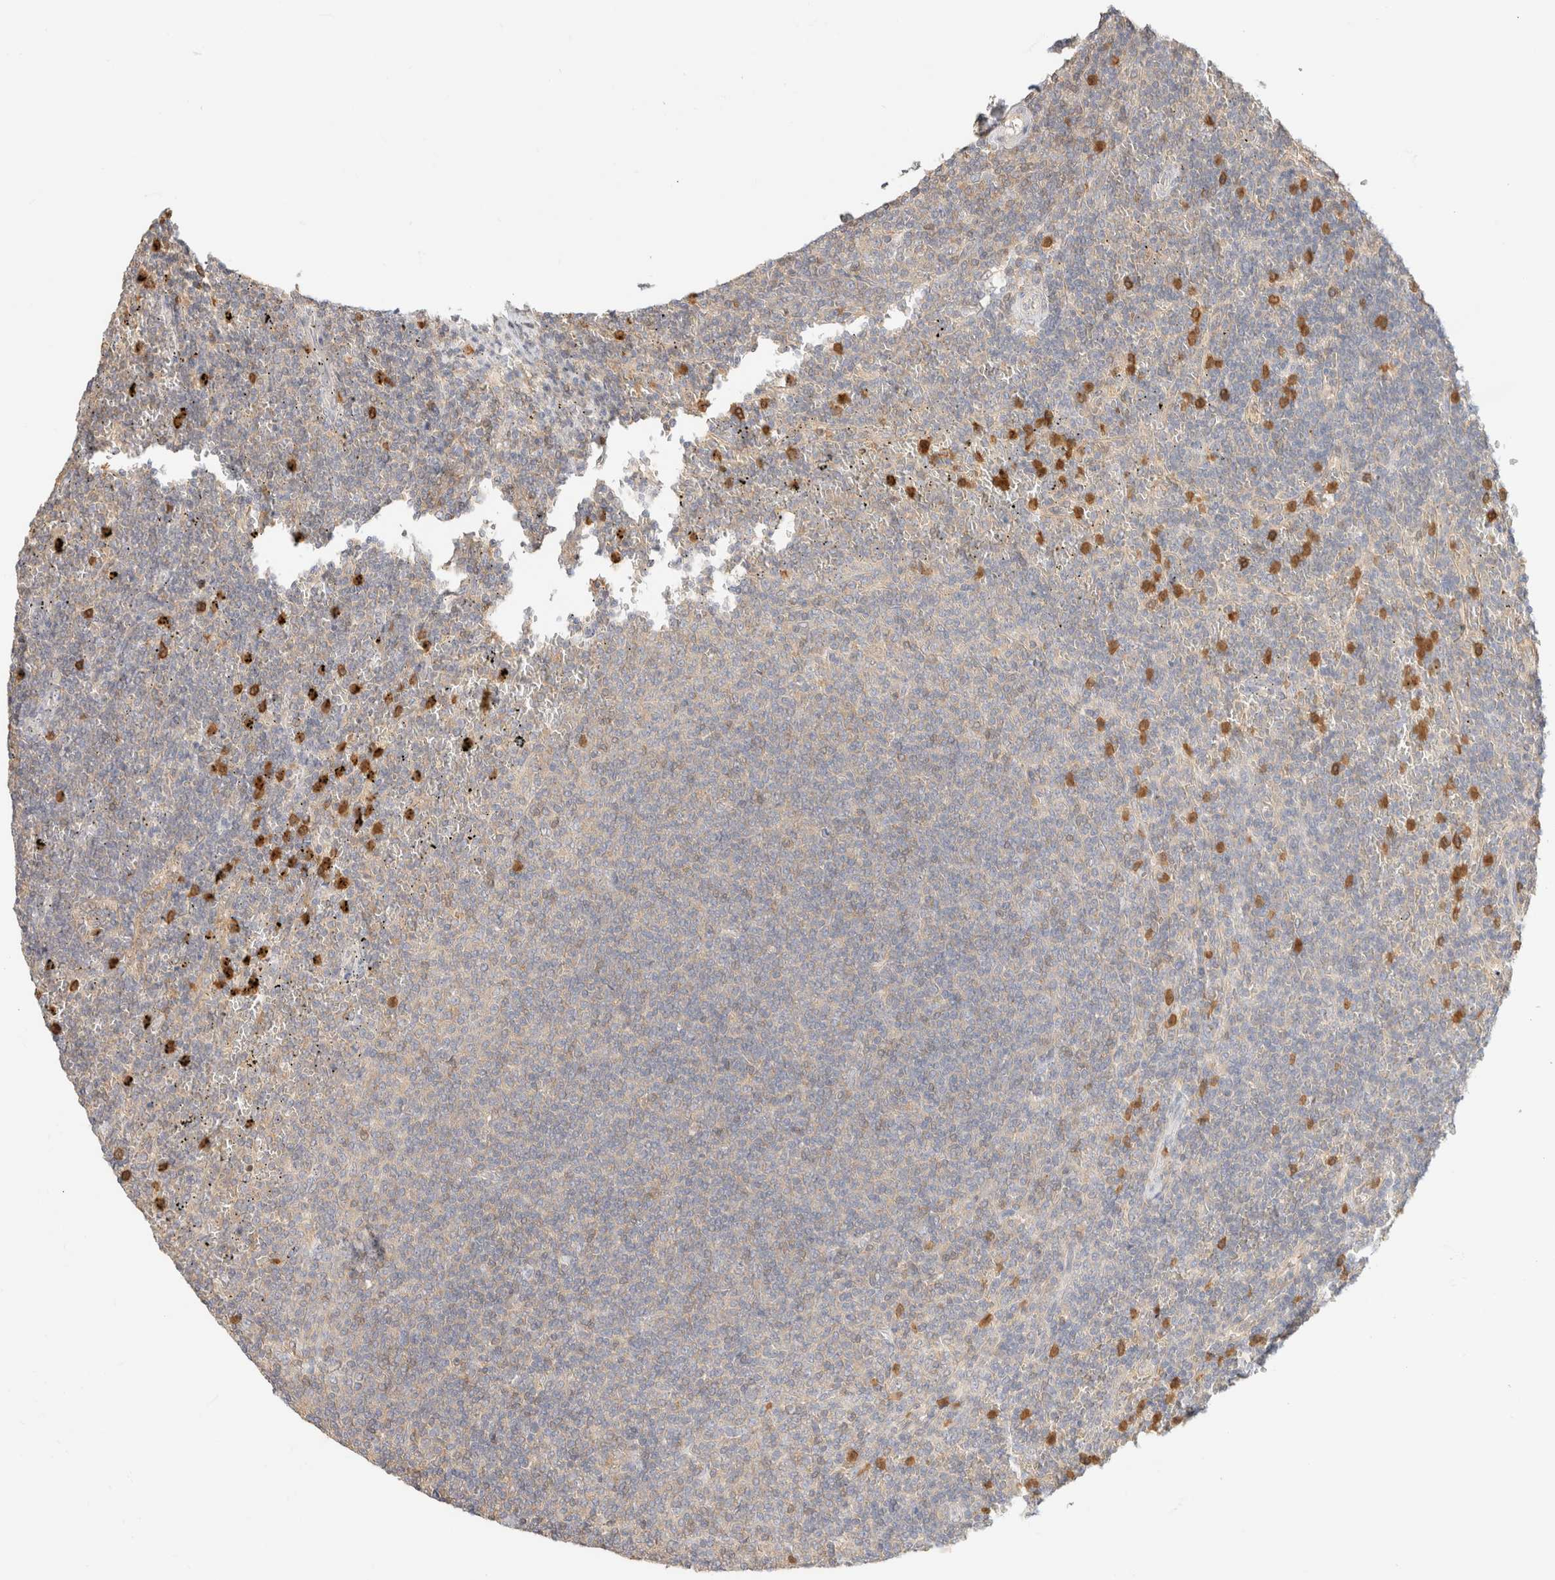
{"staining": {"intensity": "weak", "quantity": "<25%", "location": "cytoplasmic/membranous"}, "tissue": "lymphoma", "cell_type": "Tumor cells", "image_type": "cancer", "snomed": [{"axis": "morphology", "description": "Malignant lymphoma, non-Hodgkin's type, Low grade"}, {"axis": "topography", "description": "Spleen"}], "caption": "A micrograph of lymphoma stained for a protein displays no brown staining in tumor cells. Brightfield microscopy of immunohistochemistry (IHC) stained with DAB (3,3'-diaminobenzidine) (brown) and hematoxylin (blue), captured at high magnification.", "gene": "GPI", "patient": {"sex": "female", "age": 50}}